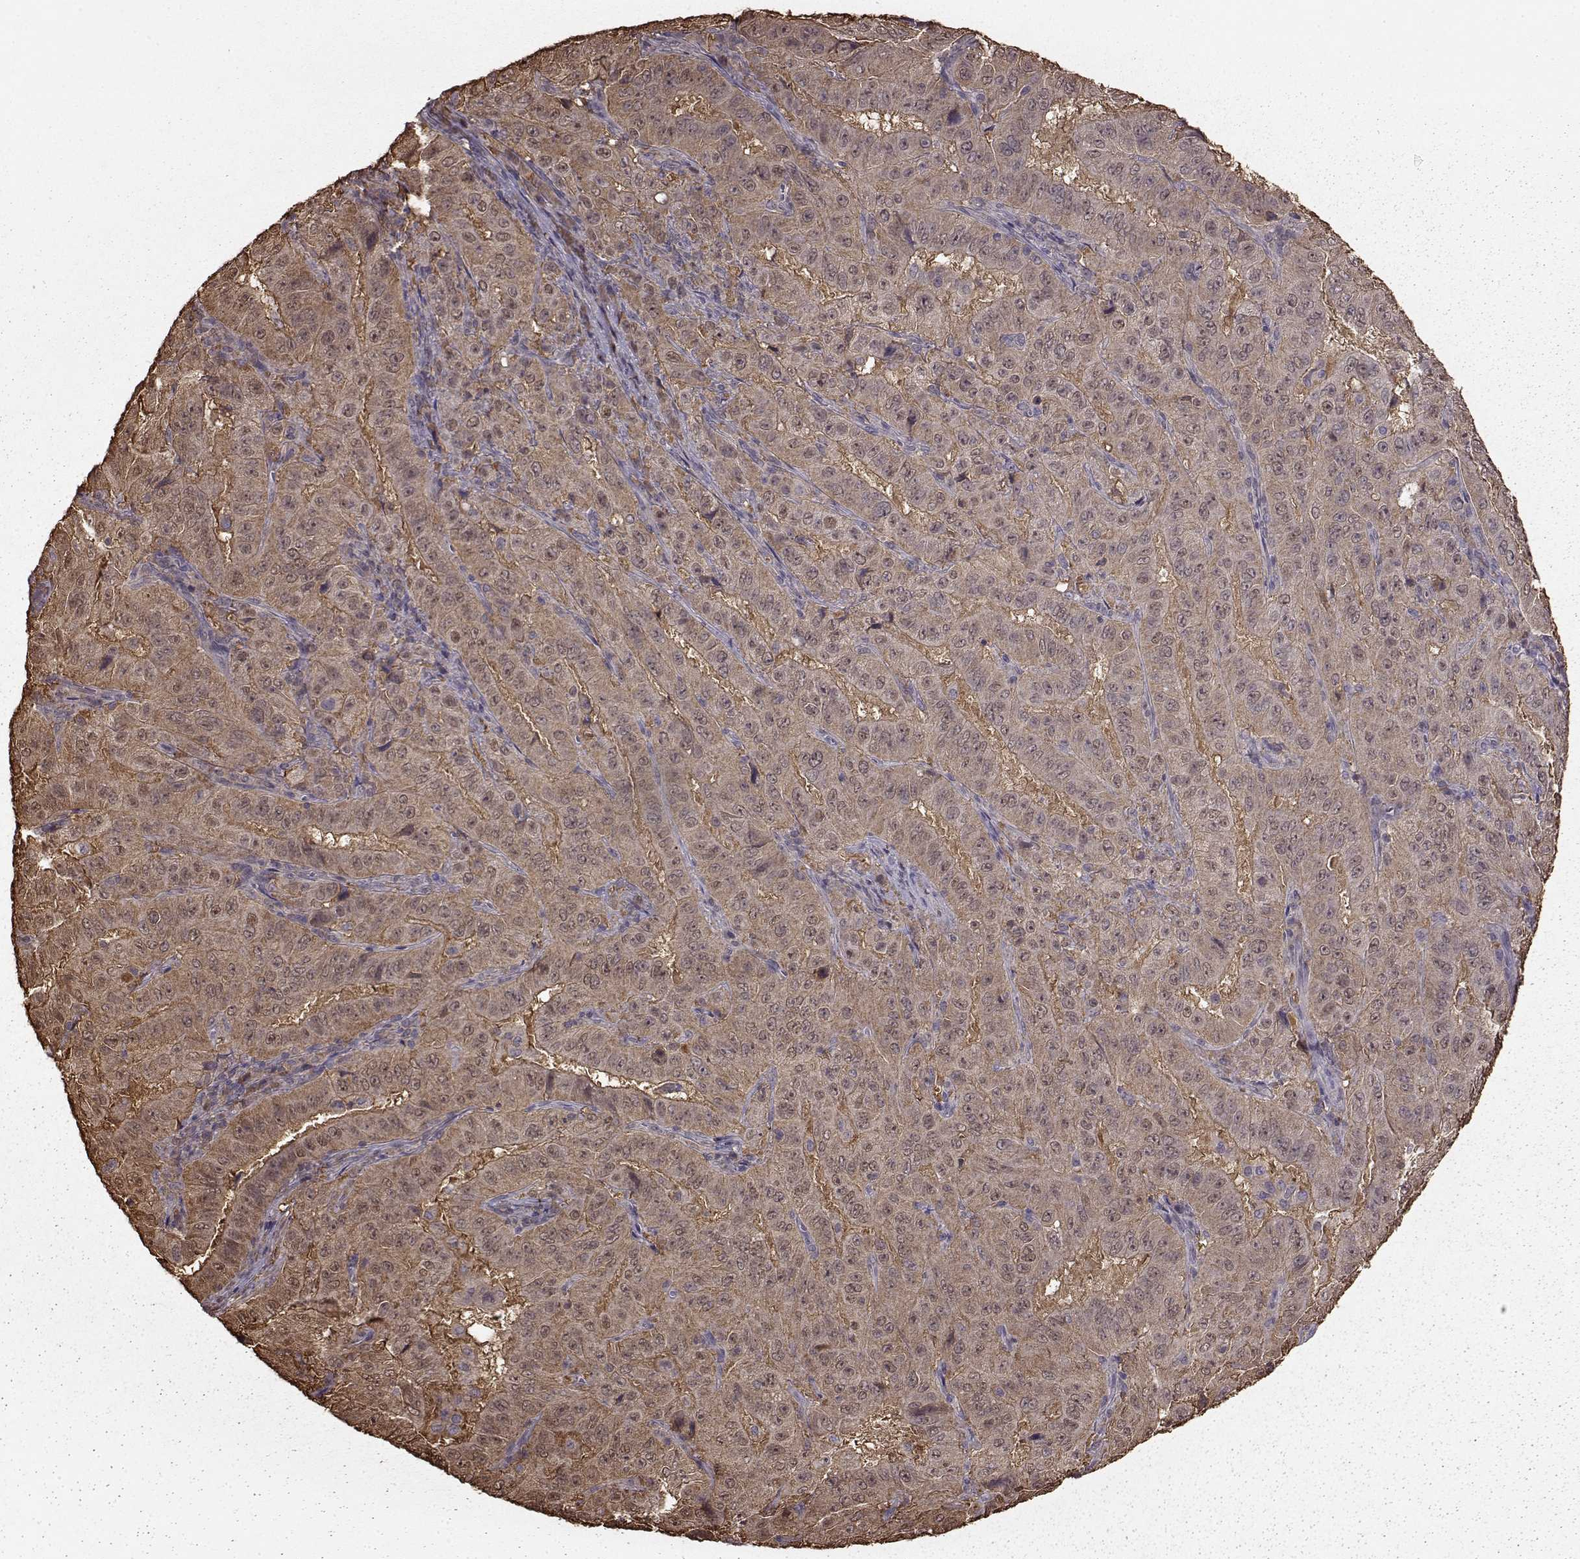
{"staining": {"intensity": "moderate", "quantity": ">75%", "location": "cytoplasmic/membranous"}, "tissue": "pancreatic cancer", "cell_type": "Tumor cells", "image_type": "cancer", "snomed": [{"axis": "morphology", "description": "Adenocarcinoma, NOS"}, {"axis": "topography", "description": "Pancreas"}], "caption": "Protein expression analysis of human pancreatic cancer (adenocarcinoma) reveals moderate cytoplasmic/membranous staining in approximately >75% of tumor cells.", "gene": "NME1-NME2", "patient": {"sex": "male", "age": 63}}